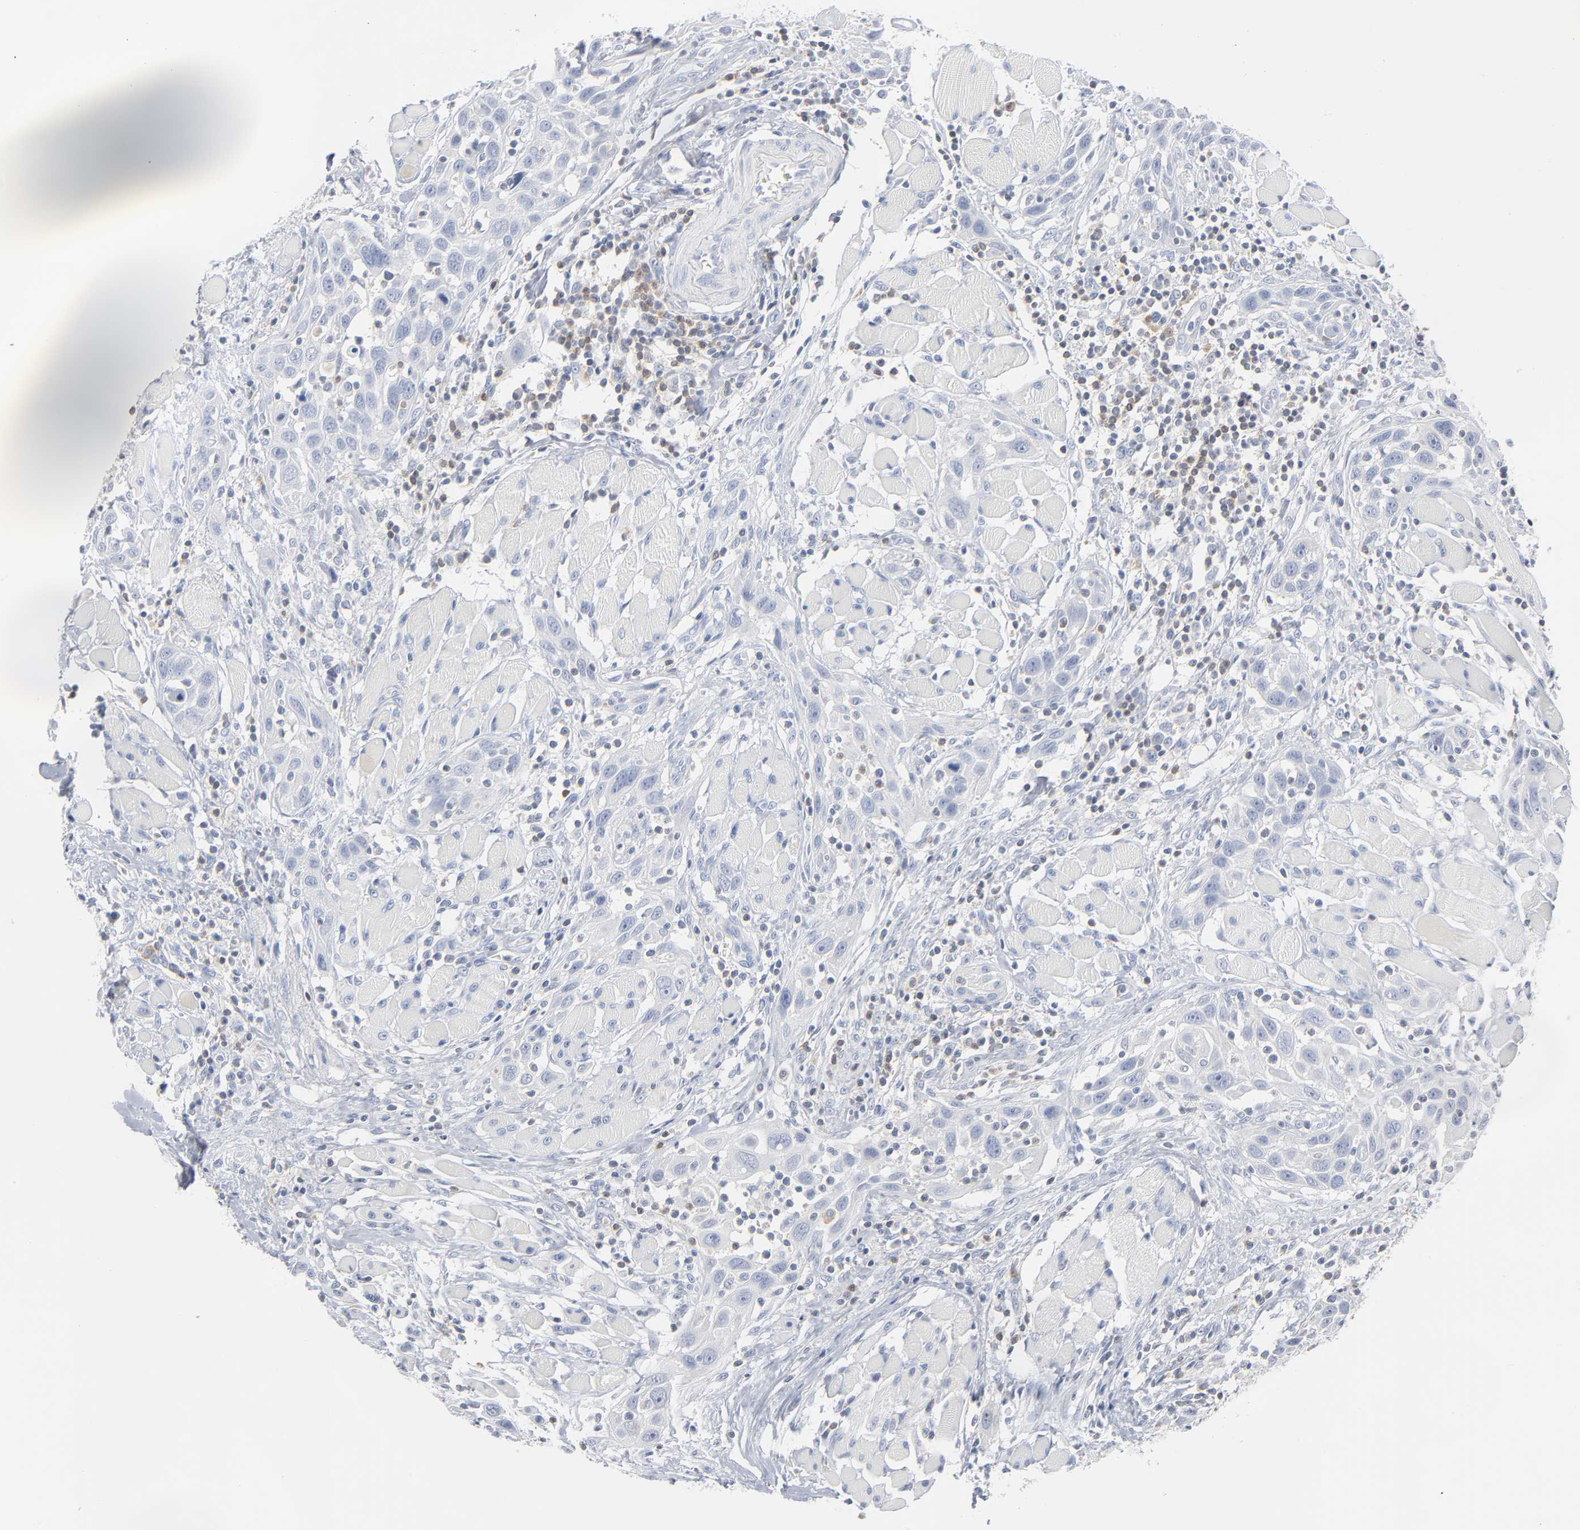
{"staining": {"intensity": "negative", "quantity": "none", "location": "none"}, "tissue": "head and neck cancer", "cell_type": "Tumor cells", "image_type": "cancer", "snomed": [{"axis": "morphology", "description": "Squamous cell carcinoma, NOS"}, {"axis": "topography", "description": "Oral tissue"}, {"axis": "topography", "description": "Head-Neck"}], "caption": "Histopathology image shows no protein staining in tumor cells of squamous cell carcinoma (head and neck) tissue. Nuclei are stained in blue.", "gene": "PTK2B", "patient": {"sex": "female", "age": 50}}